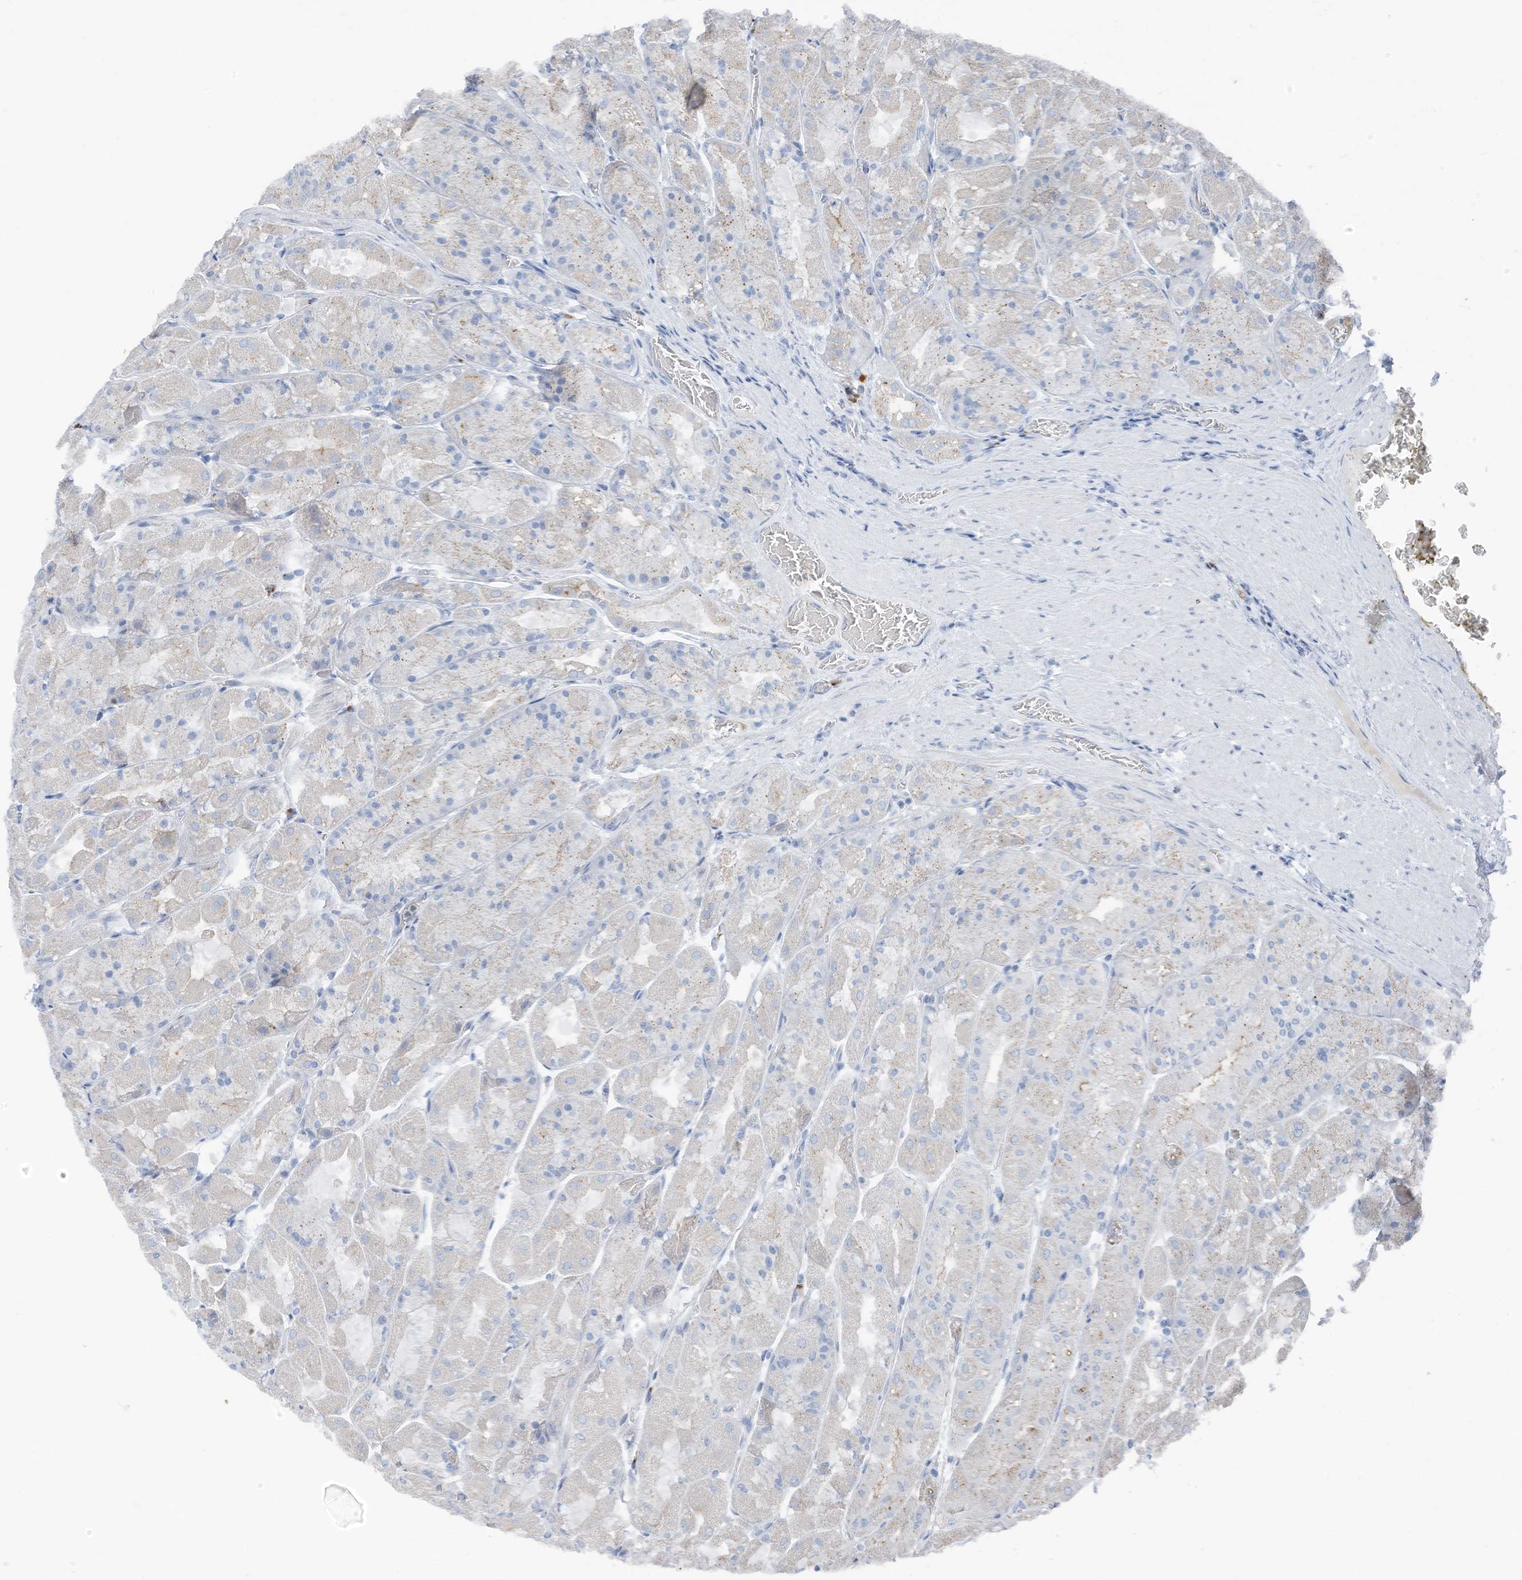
{"staining": {"intensity": "negative", "quantity": "none", "location": "none"}, "tissue": "stomach", "cell_type": "Glandular cells", "image_type": "normal", "snomed": [{"axis": "morphology", "description": "Normal tissue, NOS"}, {"axis": "topography", "description": "Stomach"}], "caption": "Immunohistochemistry photomicrograph of unremarkable stomach stained for a protein (brown), which shows no positivity in glandular cells.", "gene": "CHMP2B", "patient": {"sex": "female", "age": 61}}